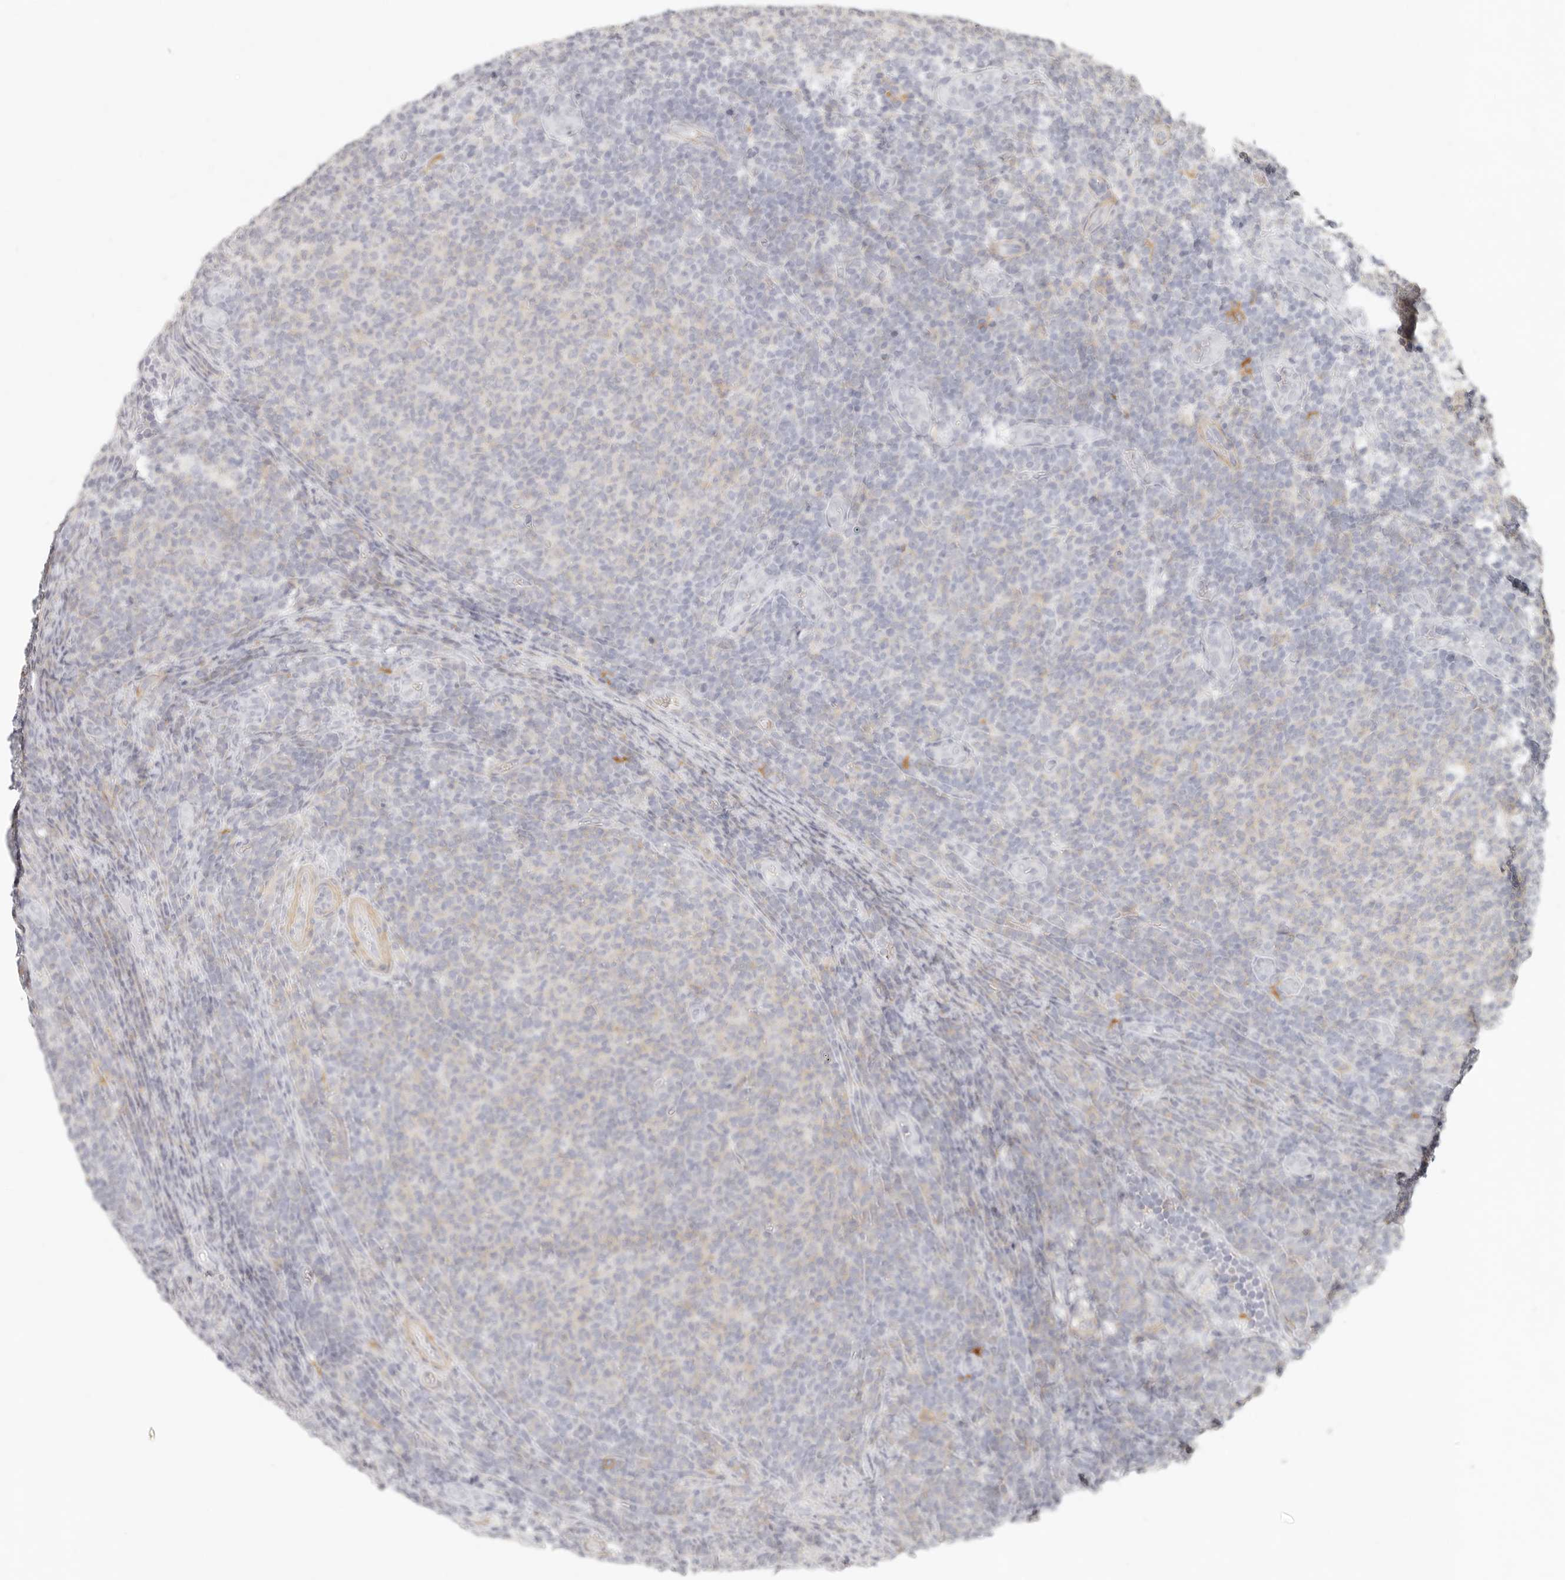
{"staining": {"intensity": "negative", "quantity": "none", "location": "none"}, "tissue": "lymphoma", "cell_type": "Tumor cells", "image_type": "cancer", "snomed": [{"axis": "morphology", "description": "Malignant lymphoma, non-Hodgkin's type, Low grade"}, {"axis": "topography", "description": "Lymph node"}], "caption": "Immunohistochemistry (IHC) image of neoplastic tissue: human low-grade malignant lymphoma, non-Hodgkin's type stained with DAB (3,3'-diaminobenzidine) reveals no significant protein staining in tumor cells.", "gene": "NIBAN1", "patient": {"sex": "male", "age": 66}}